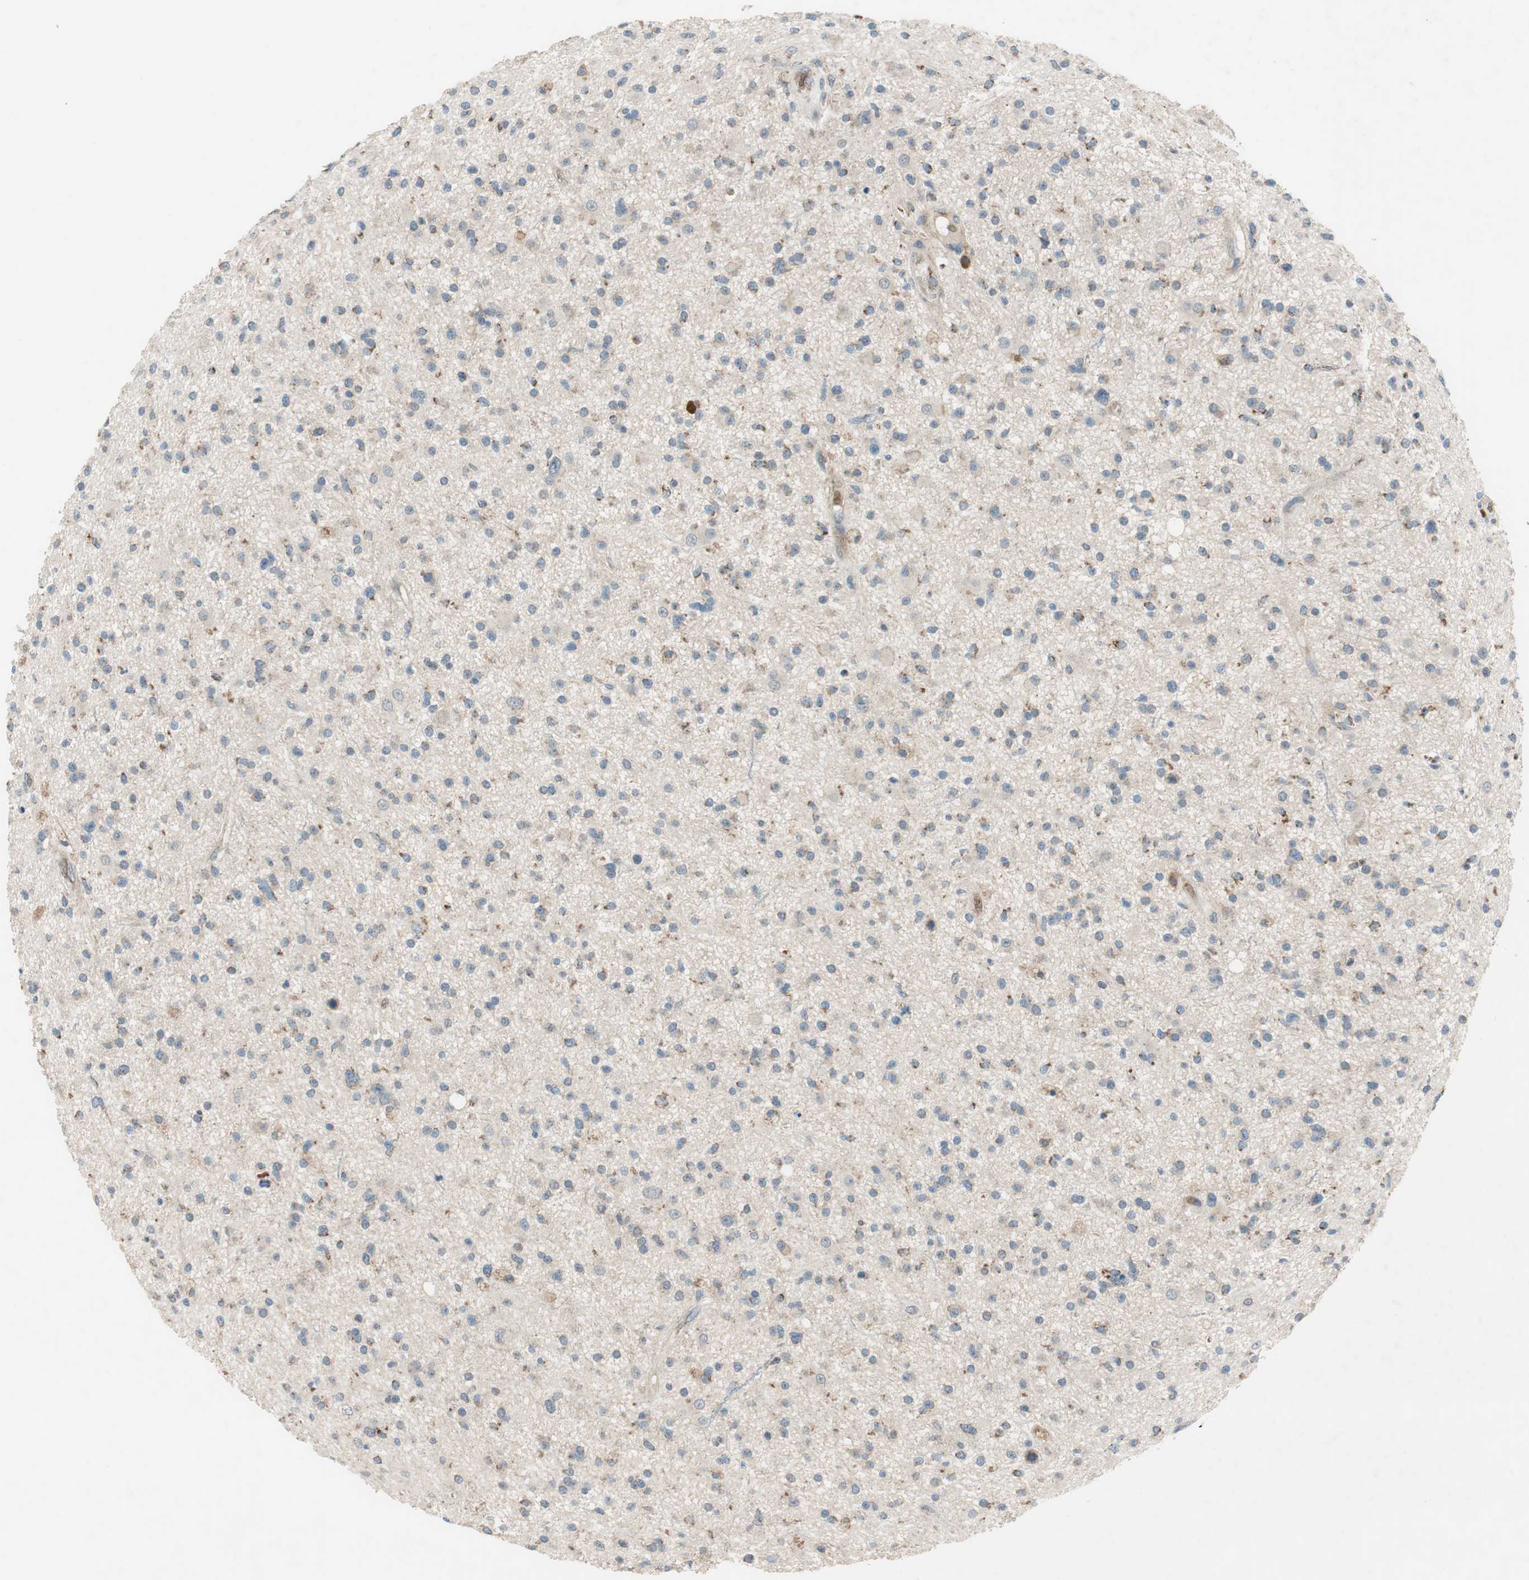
{"staining": {"intensity": "moderate", "quantity": "<25%", "location": "cytoplasmic/membranous"}, "tissue": "glioma", "cell_type": "Tumor cells", "image_type": "cancer", "snomed": [{"axis": "morphology", "description": "Glioma, malignant, High grade"}, {"axis": "topography", "description": "Brain"}], "caption": "Protein expression analysis of malignant glioma (high-grade) reveals moderate cytoplasmic/membranous staining in about <25% of tumor cells.", "gene": "GYPC", "patient": {"sex": "male", "age": 33}}